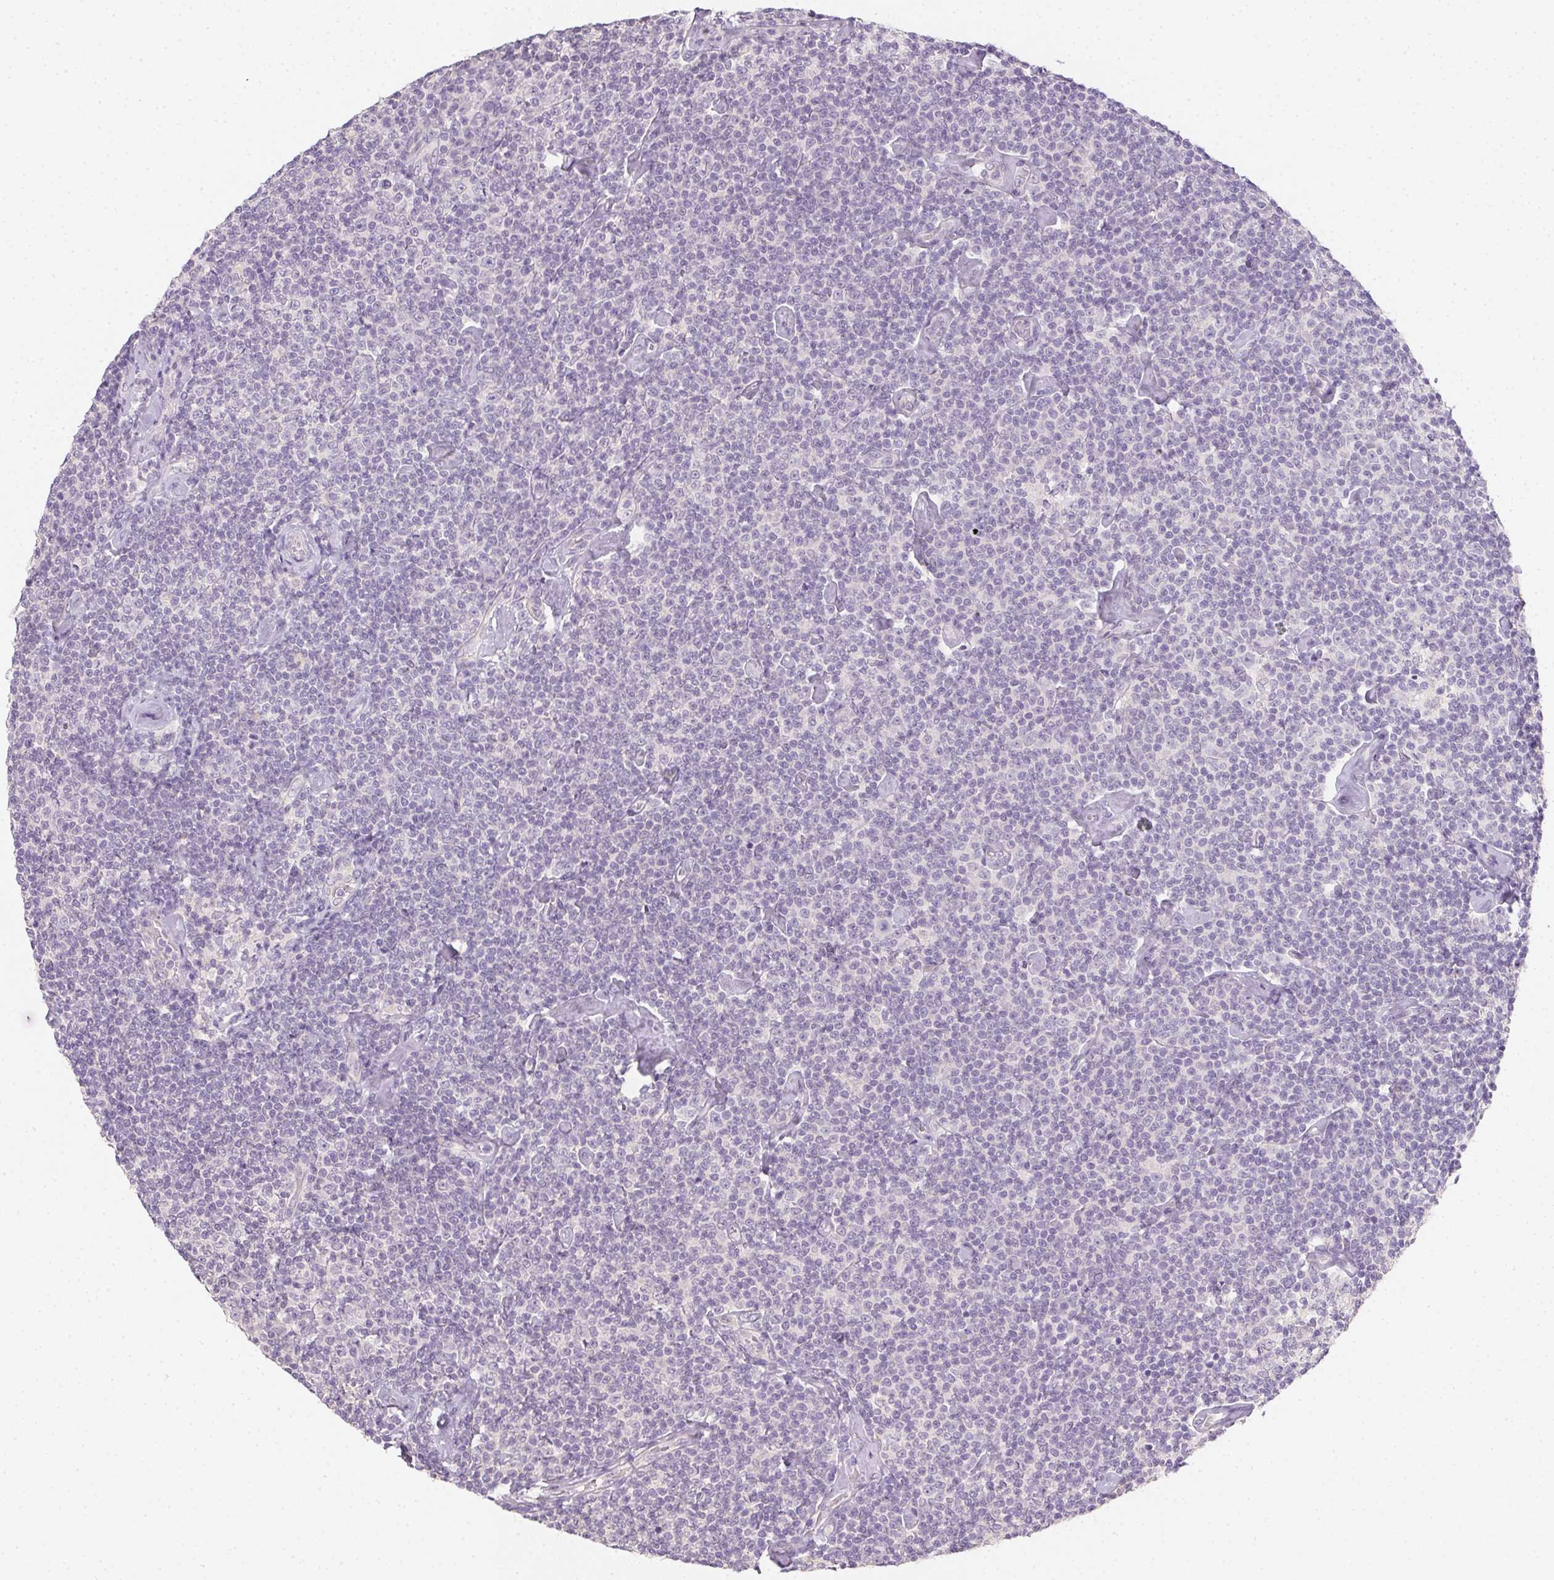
{"staining": {"intensity": "negative", "quantity": "none", "location": "none"}, "tissue": "lymphoma", "cell_type": "Tumor cells", "image_type": "cancer", "snomed": [{"axis": "morphology", "description": "Malignant lymphoma, non-Hodgkin's type, Low grade"}, {"axis": "topography", "description": "Lymph node"}], "caption": "Human low-grade malignant lymphoma, non-Hodgkin's type stained for a protein using IHC demonstrates no staining in tumor cells.", "gene": "ZBBX", "patient": {"sex": "male", "age": 81}}